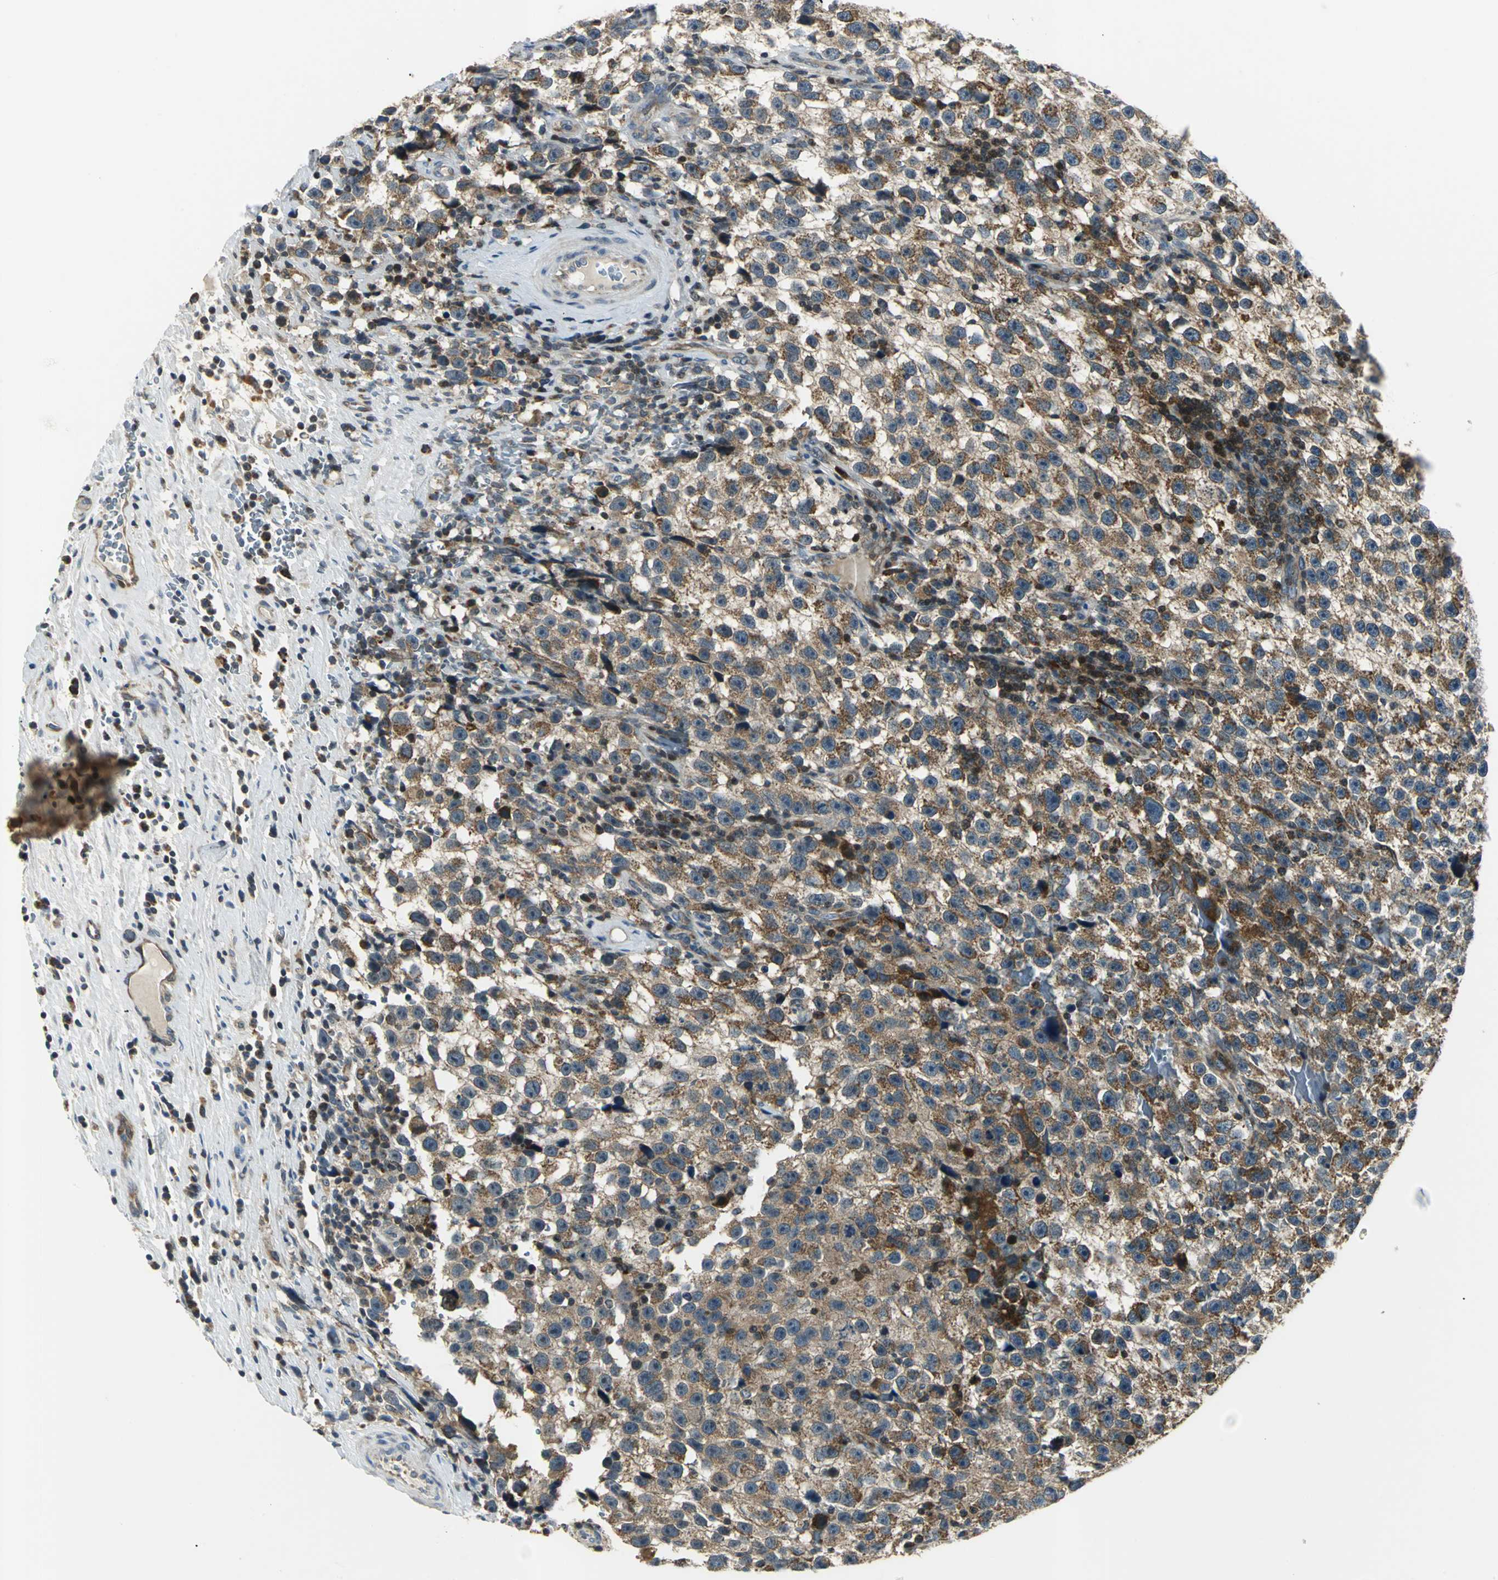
{"staining": {"intensity": "strong", "quantity": ">75%", "location": "cytoplasmic/membranous"}, "tissue": "testis cancer", "cell_type": "Tumor cells", "image_type": "cancer", "snomed": [{"axis": "morphology", "description": "Seminoma, NOS"}, {"axis": "topography", "description": "Testis"}], "caption": "An image of human testis seminoma stained for a protein displays strong cytoplasmic/membranous brown staining in tumor cells.", "gene": "USP40", "patient": {"sex": "male", "age": 33}}